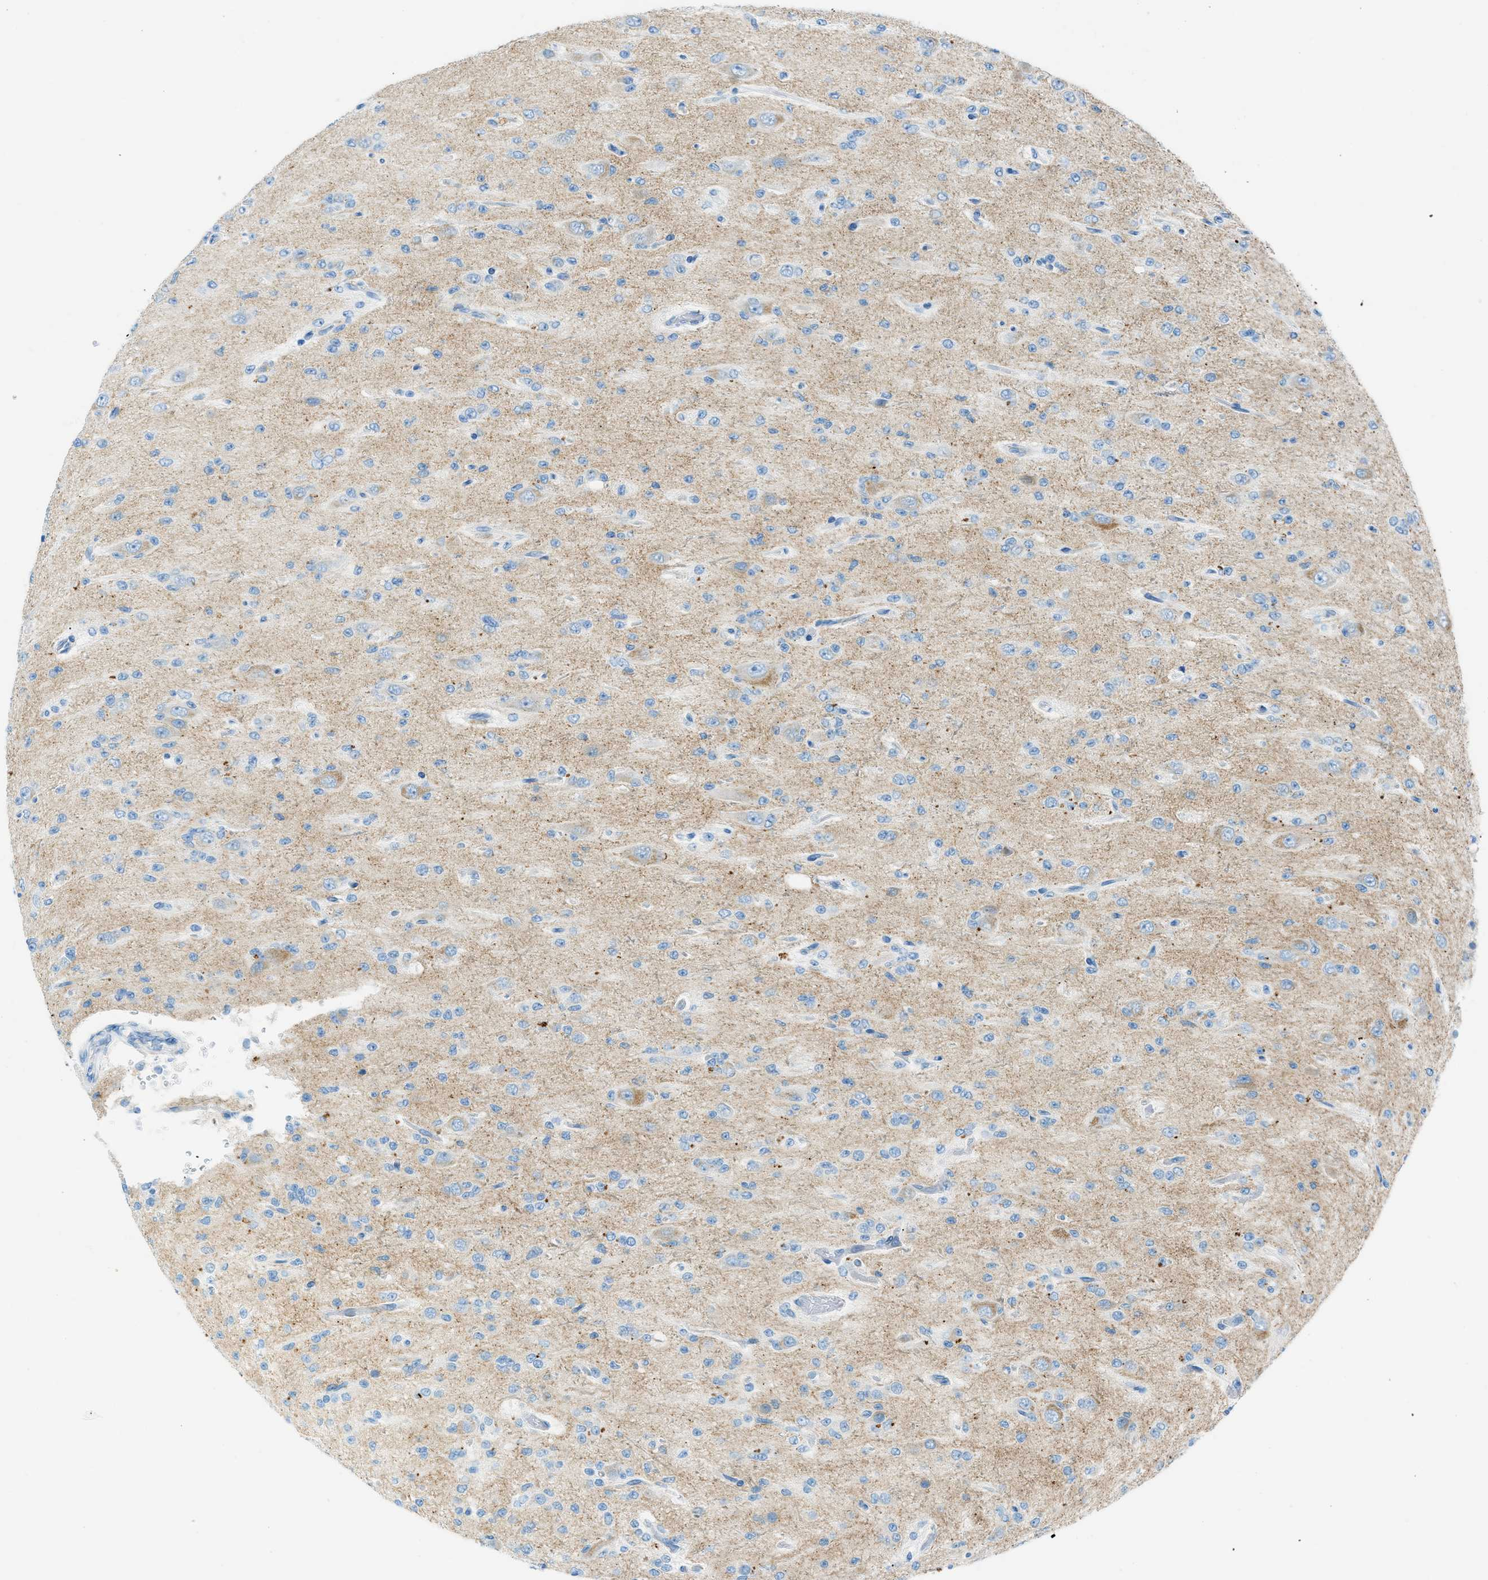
{"staining": {"intensity": "negative", "quantity": "none", "location": "none"}, "tissue": "glioma", "cell_type": "Tumor cells", "image_type": "cancer", "snomed": [{"axis": "morphology", "description": "Glioma, malignant, Low grade"}, {"axis": "topography", "description": "Brain"}], "caption": "The image displays no staining of tumor cells in low-grade glioma (malignant).", "gene": "C21orf62", "patient": {"sex": "male", "age": 38}}